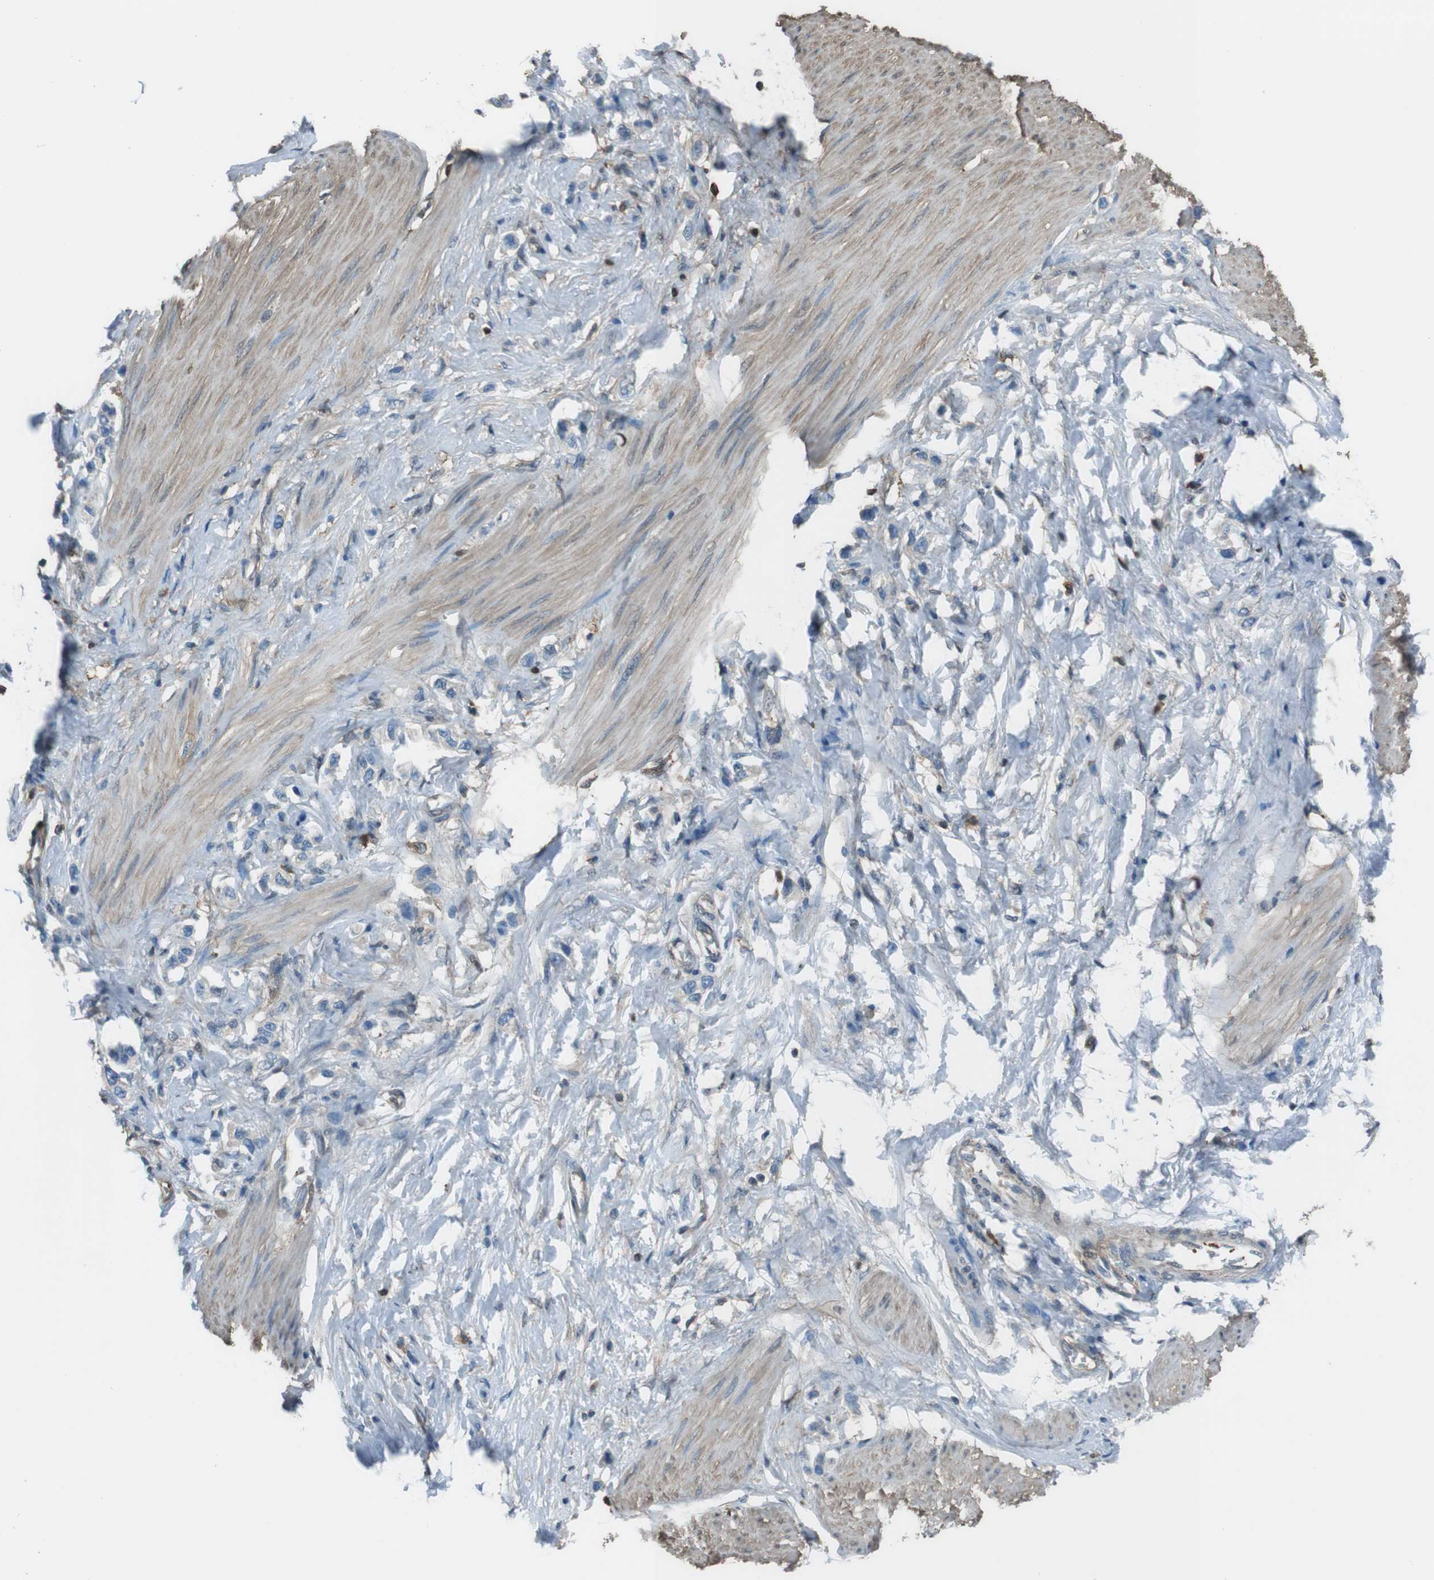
{"staining": {"intensity": "negative", "quantity": "none", "location": "none"}, "tissue": "stomach cancer", "cell_type": "Tumor cells", "image_type": "cancer", "snomed": [{"axis": "morphology", "description": "Adenocarcinoma, NOS"}, {"axis": "topography", "description": "Stomach"}], "caption": "This is an immunohistochemistry (IHC) micrograph of stomach adenocarcinoma. There is no staining in tumor cells.", "gene": "TWSG1", "patient": {"sex": "female", "age": 65}}